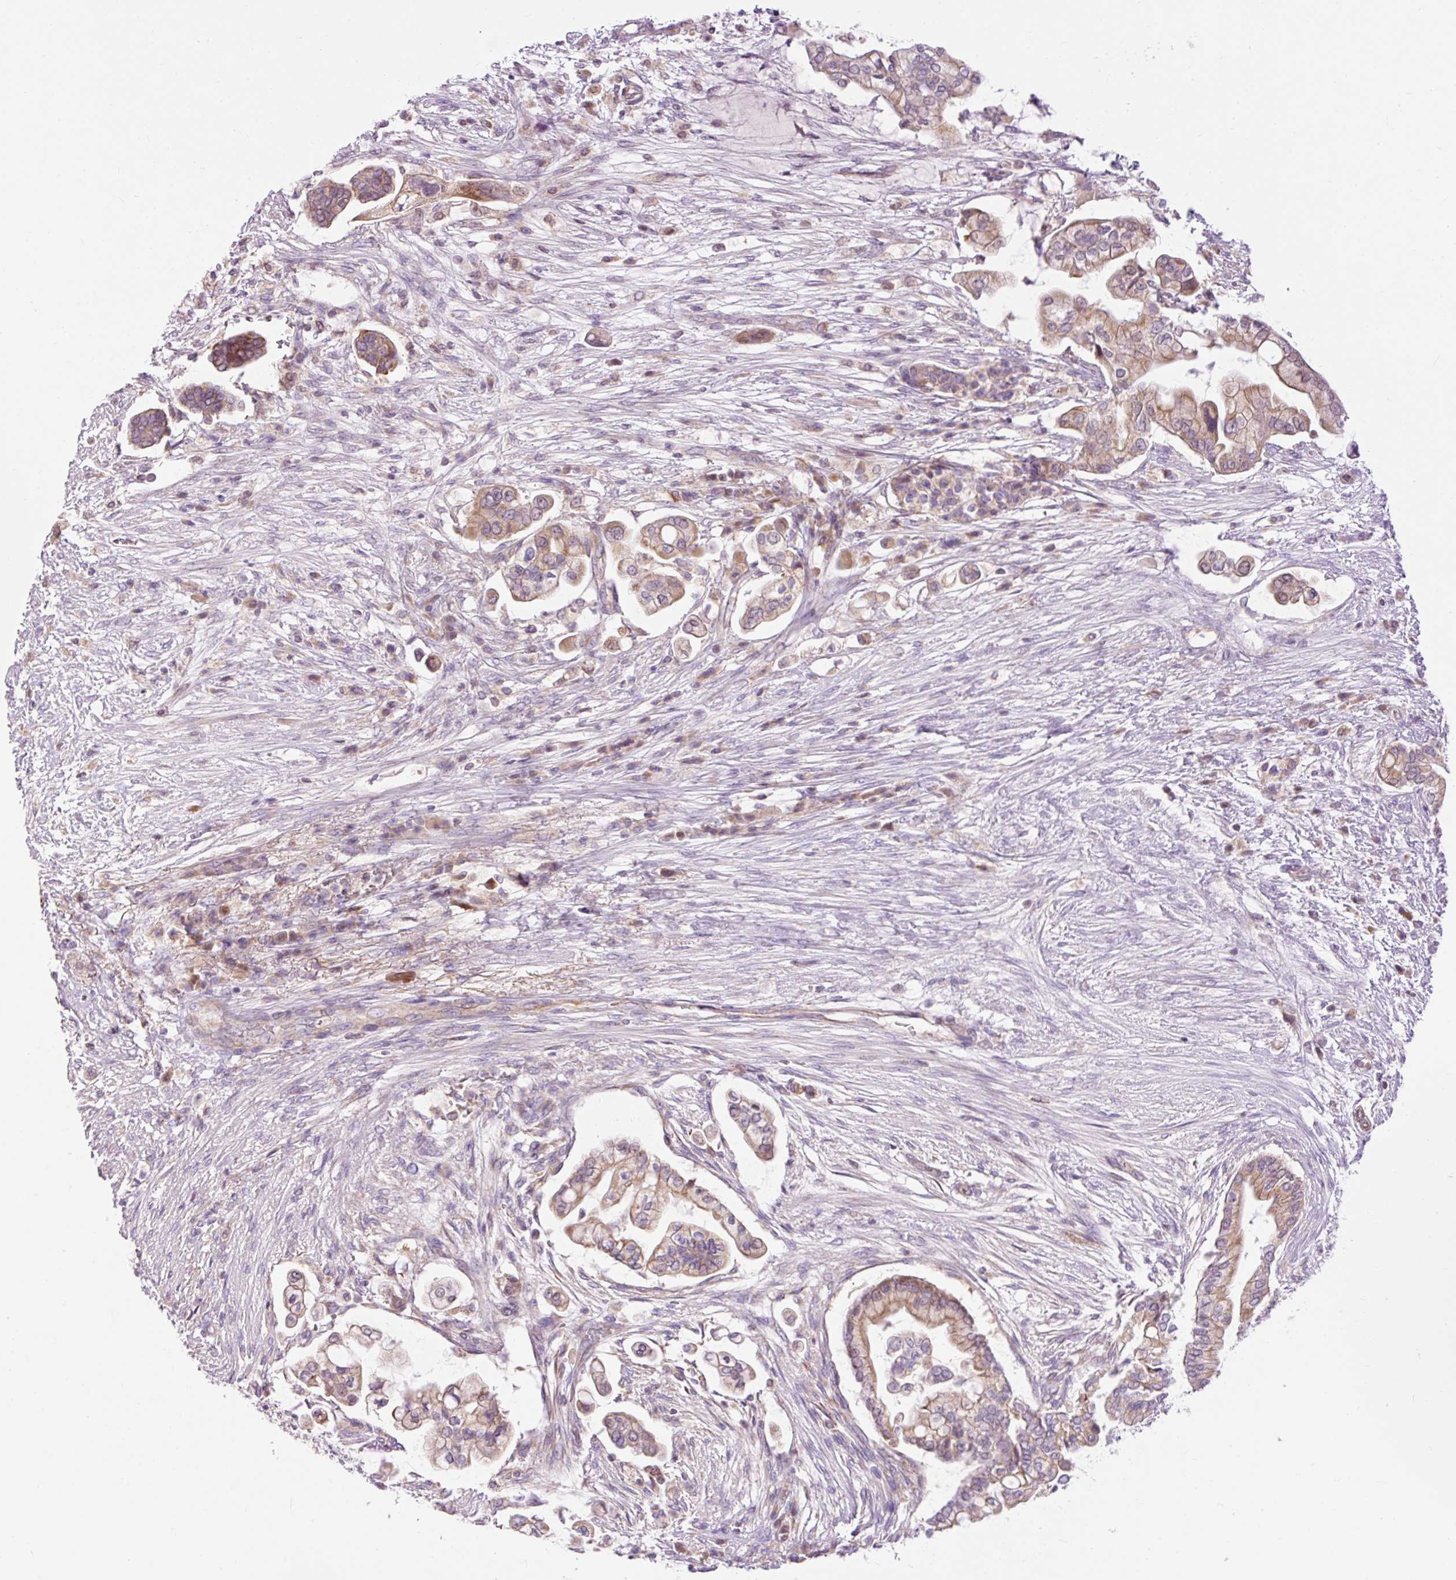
{"staining": {"intensity": "moderate", "quantity": "25%-75%", "location": "cytoplasmic/membranous"}, "tissue": "pancreatic cancer", "cell_type": "Tumor cells", "image_type": "cancer", "snomed": [{"axis": "morphology", "description": "Adenocarcinoma, NOS"}, {"axis": "topography", "description": "Pancreas"}], "caption": "Adenocarcinoma (pancreatic) stained with a brown dye shows moderate cytoplasmic/membranous positive staining in approximately 25%-75% of tumor cells.", "gene": "IMMT", "patient": {"sex": "female", "age": 69}}